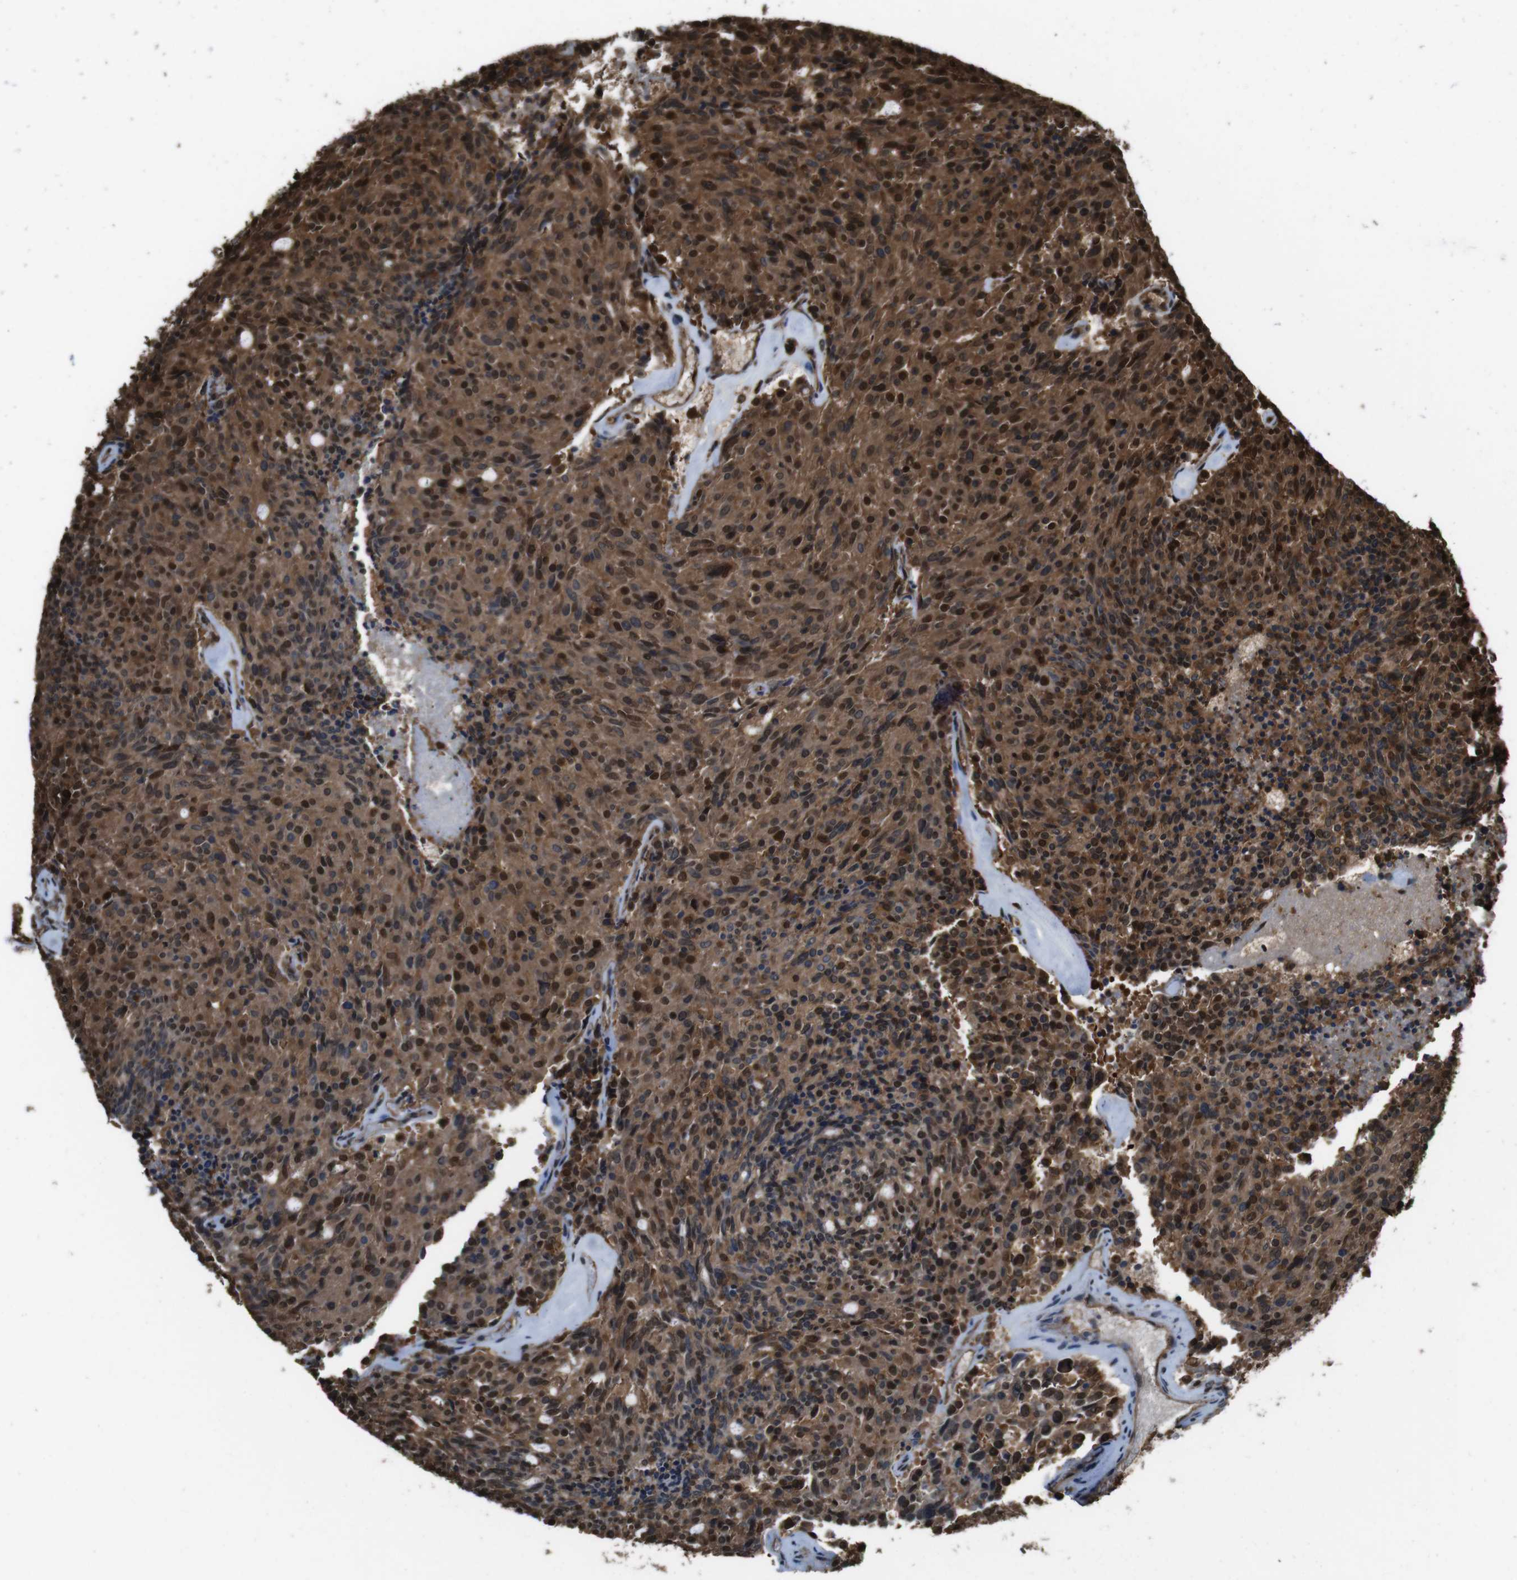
{"staining": {"intensity": "strong", "quantity": ">75%", "location": "cytoplasmic/membranous,nuclear"}, "tissue": "carcinoid", "cell_type": "Tumor cells", "image_type": "cancer", "snomed": [{"axis": "morphology", "description": "Carcinoid, malignant, NOS"}, {"axis": "topography", "description": "Pancreas"}], "caption": "Protein expression analysis of carcinoid displays strong cytoplasmic/membranous and nuclear positivity in approximately >75% of tumor cells.", "gene": "VCP", "patient": {"sex": "female", "age": 54}}